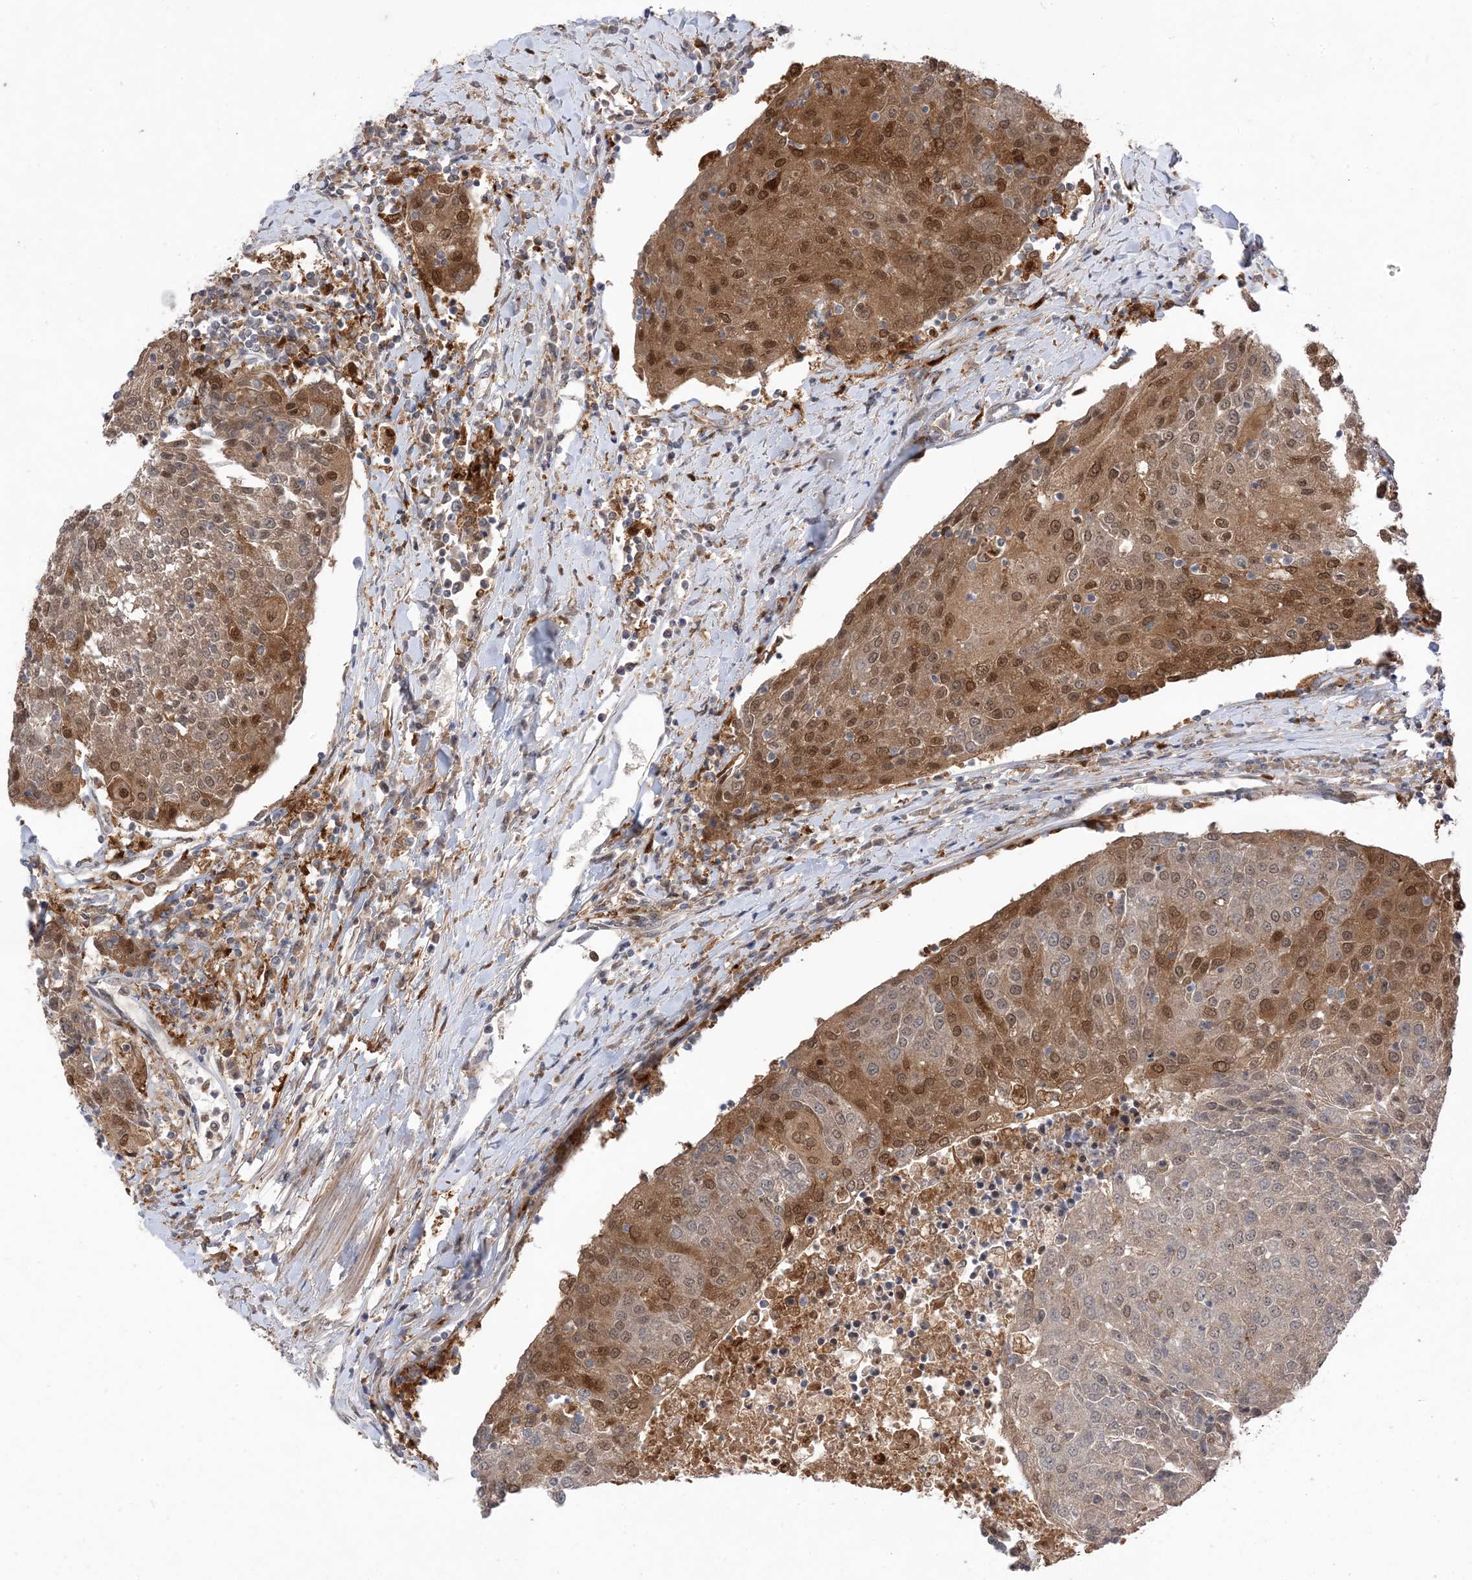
{"staining": {"intensity": "moderate", "quantity": "25%-75%", "location": "cytoplasmic/membranous,nuclear"}, "tissue": "urothelial cancer", "cell_type": "Tumor cells", "image_type": "cancer", "snomed": [{"axis": "morphology", "description": "Urothelial carcinoma, High grade"}, {"axis": "topography", "description": "Urinary bladder"}], "caption": "This is an image of immunohistochemistry (IHC) staining of urothelial carcinoma (high-grade), which shows moderate expression in the cytoplasmic/membranous and nuclear of tumor cells.", "gene": "NAGK", "patient": {"sex": "female", "age": 85}}